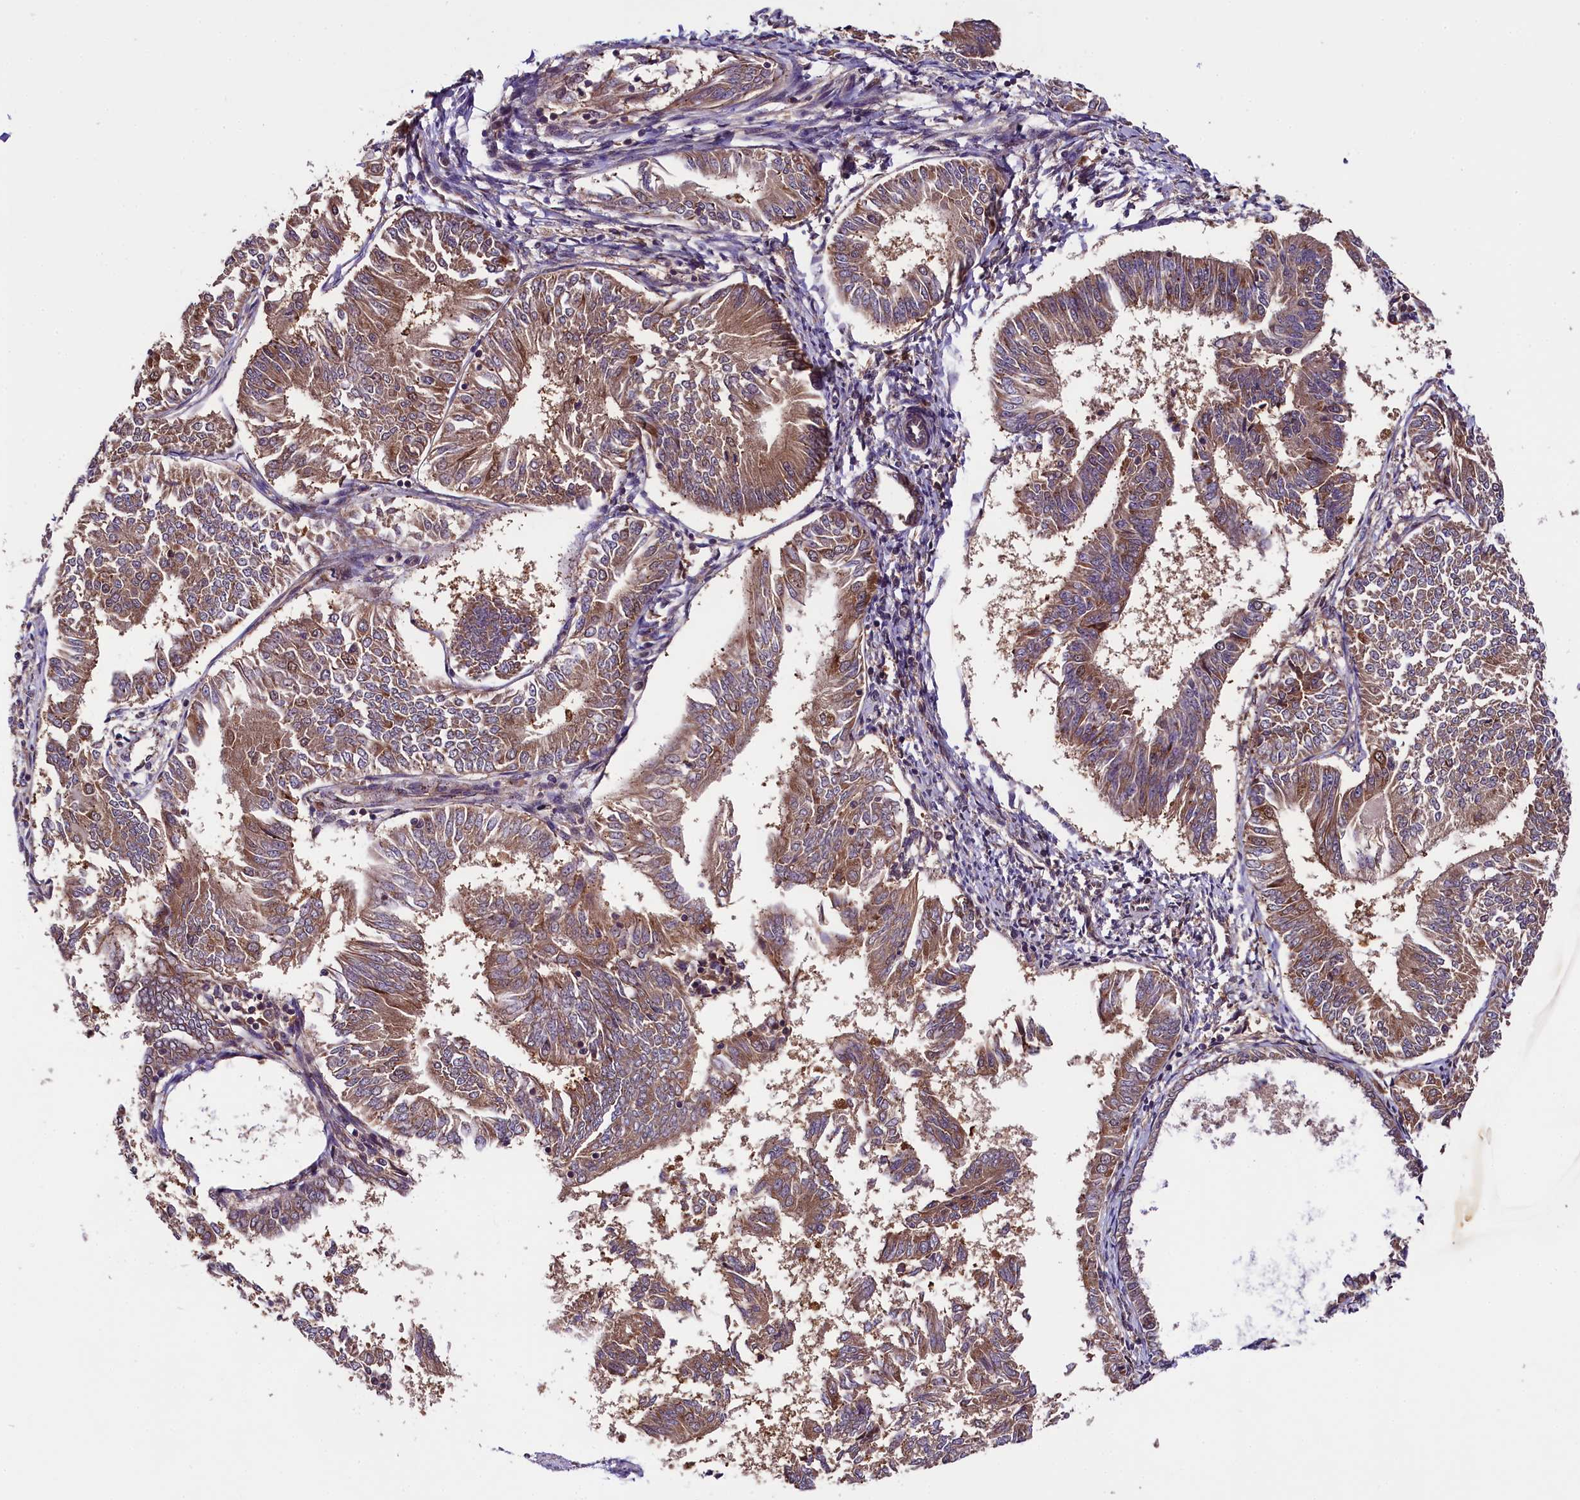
{"staining": {"intensity": "moderate", "quantity": ">75%", "location": "cytoplasmic/membranous"}, "tissue": "endometrial cancer", "cell_type": "Tumor cells", "image_type": "cancer", "snomed": [{"axis": "morphology", "description": "Adenocarcinoma, NOS"}, {"axis": "topography", "description": "Endometrium"}], "caption": "IHC of adenocarcinoma (endometrial) shows medium levels of moderate cytoplasmic/membranous expression in about >75% of tumor cells. Nuclei are stained in blue.", "gene": "DOHH", "patient": {"sex": "female", "age": 58}}